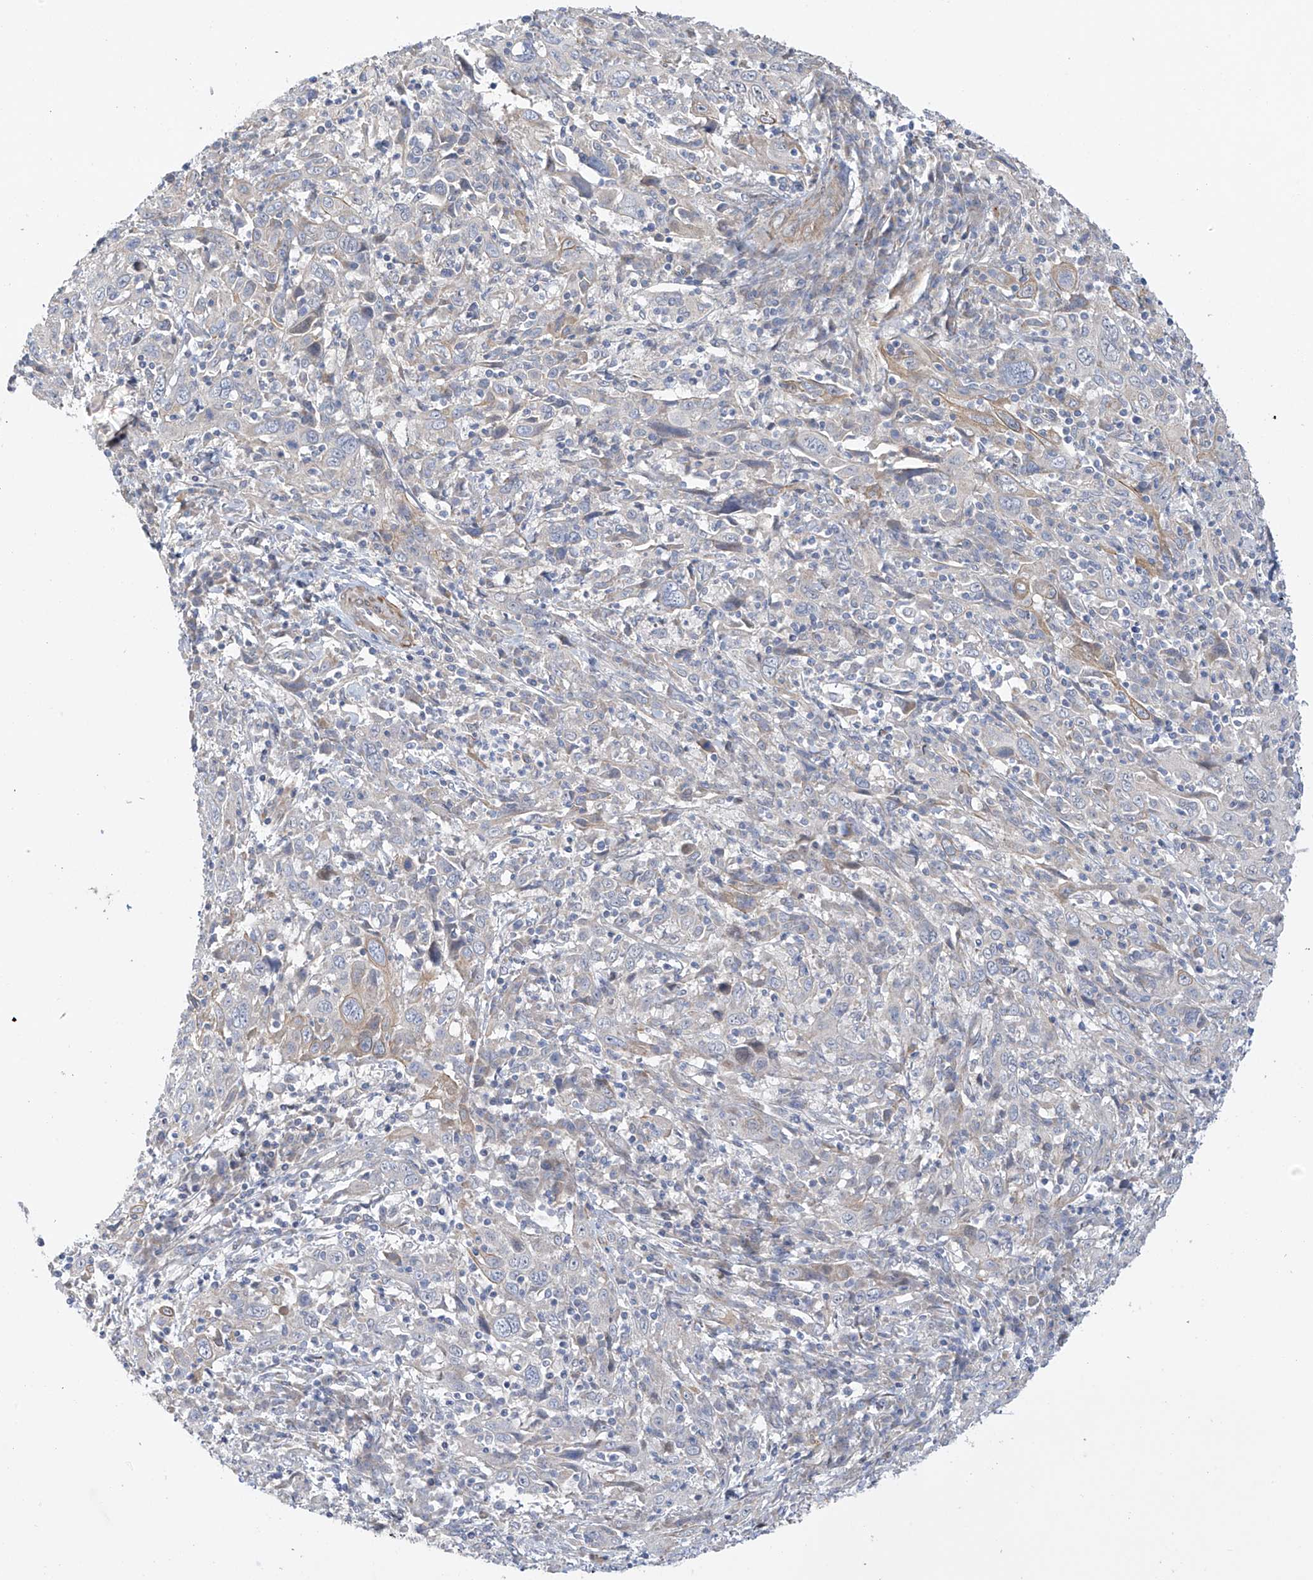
{"staining": {"intensity": "negative", "quantity": "none", "location": "none"}, "tissue": "cervical cancer", "cell_type": "Tumor cells", "image_type": "cancer", "snomed": [{"axis": "morphology", "description": "Squamous cell carcinoma, NOS"}, {"axis": "topography", "description": "Cervix"}], "caption": "Tumor cells are negative for protein expression in human cervical squamous cell carcinoma.", "gene": "ZNF641", "patient": {"sex": "female", "age": 46}}